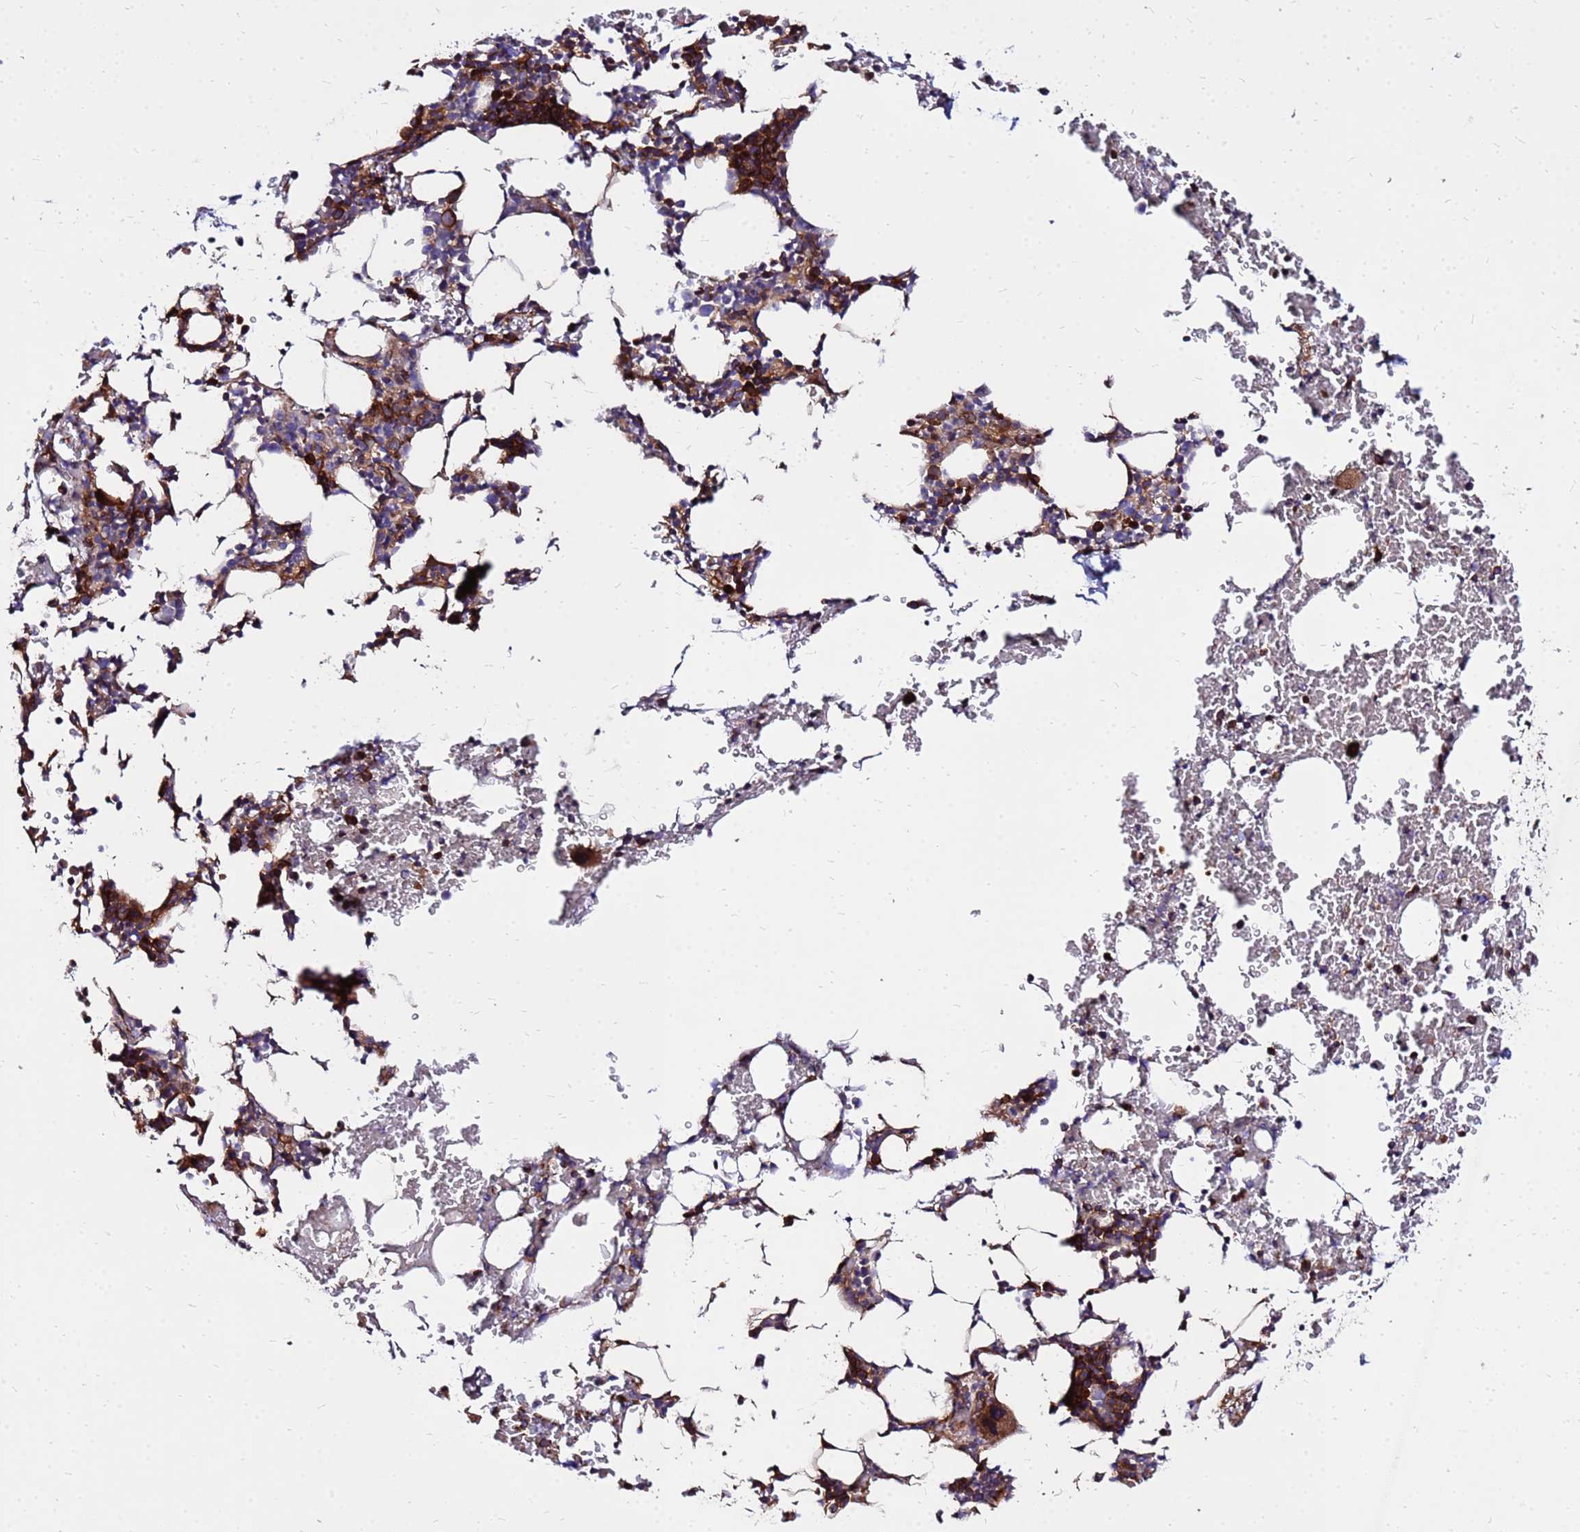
{"staining": {"intensity": "strong", "quantity": "25%-75%", "location": "cytoplasmic/membranous"}, "tissue": "bone marrow", "cell_type": "Hematopoietic cells", "image_type": "normal", "snomed": [{"axis": "morphology", "description": "Normal tissue, NOS"}, {"axis": "morphology", "description": "Inflammation, NOS"}, {"axis": "topography", "description": "Bone marrow"}], "caption": "High-power microscopy captured an immunohistochemistry image of normal bone marrow, revealing strong cytoplasmic/membranous expression in about 25%-75% of hematopoietic cells. The staining was performed using DAB to visualize the protein expression in brown, while the nuclei were stained in blue with hematoxylin (Magnification: 20x).", "gene": "WWC2", "patient": {"sex": "male", "age": 41}}